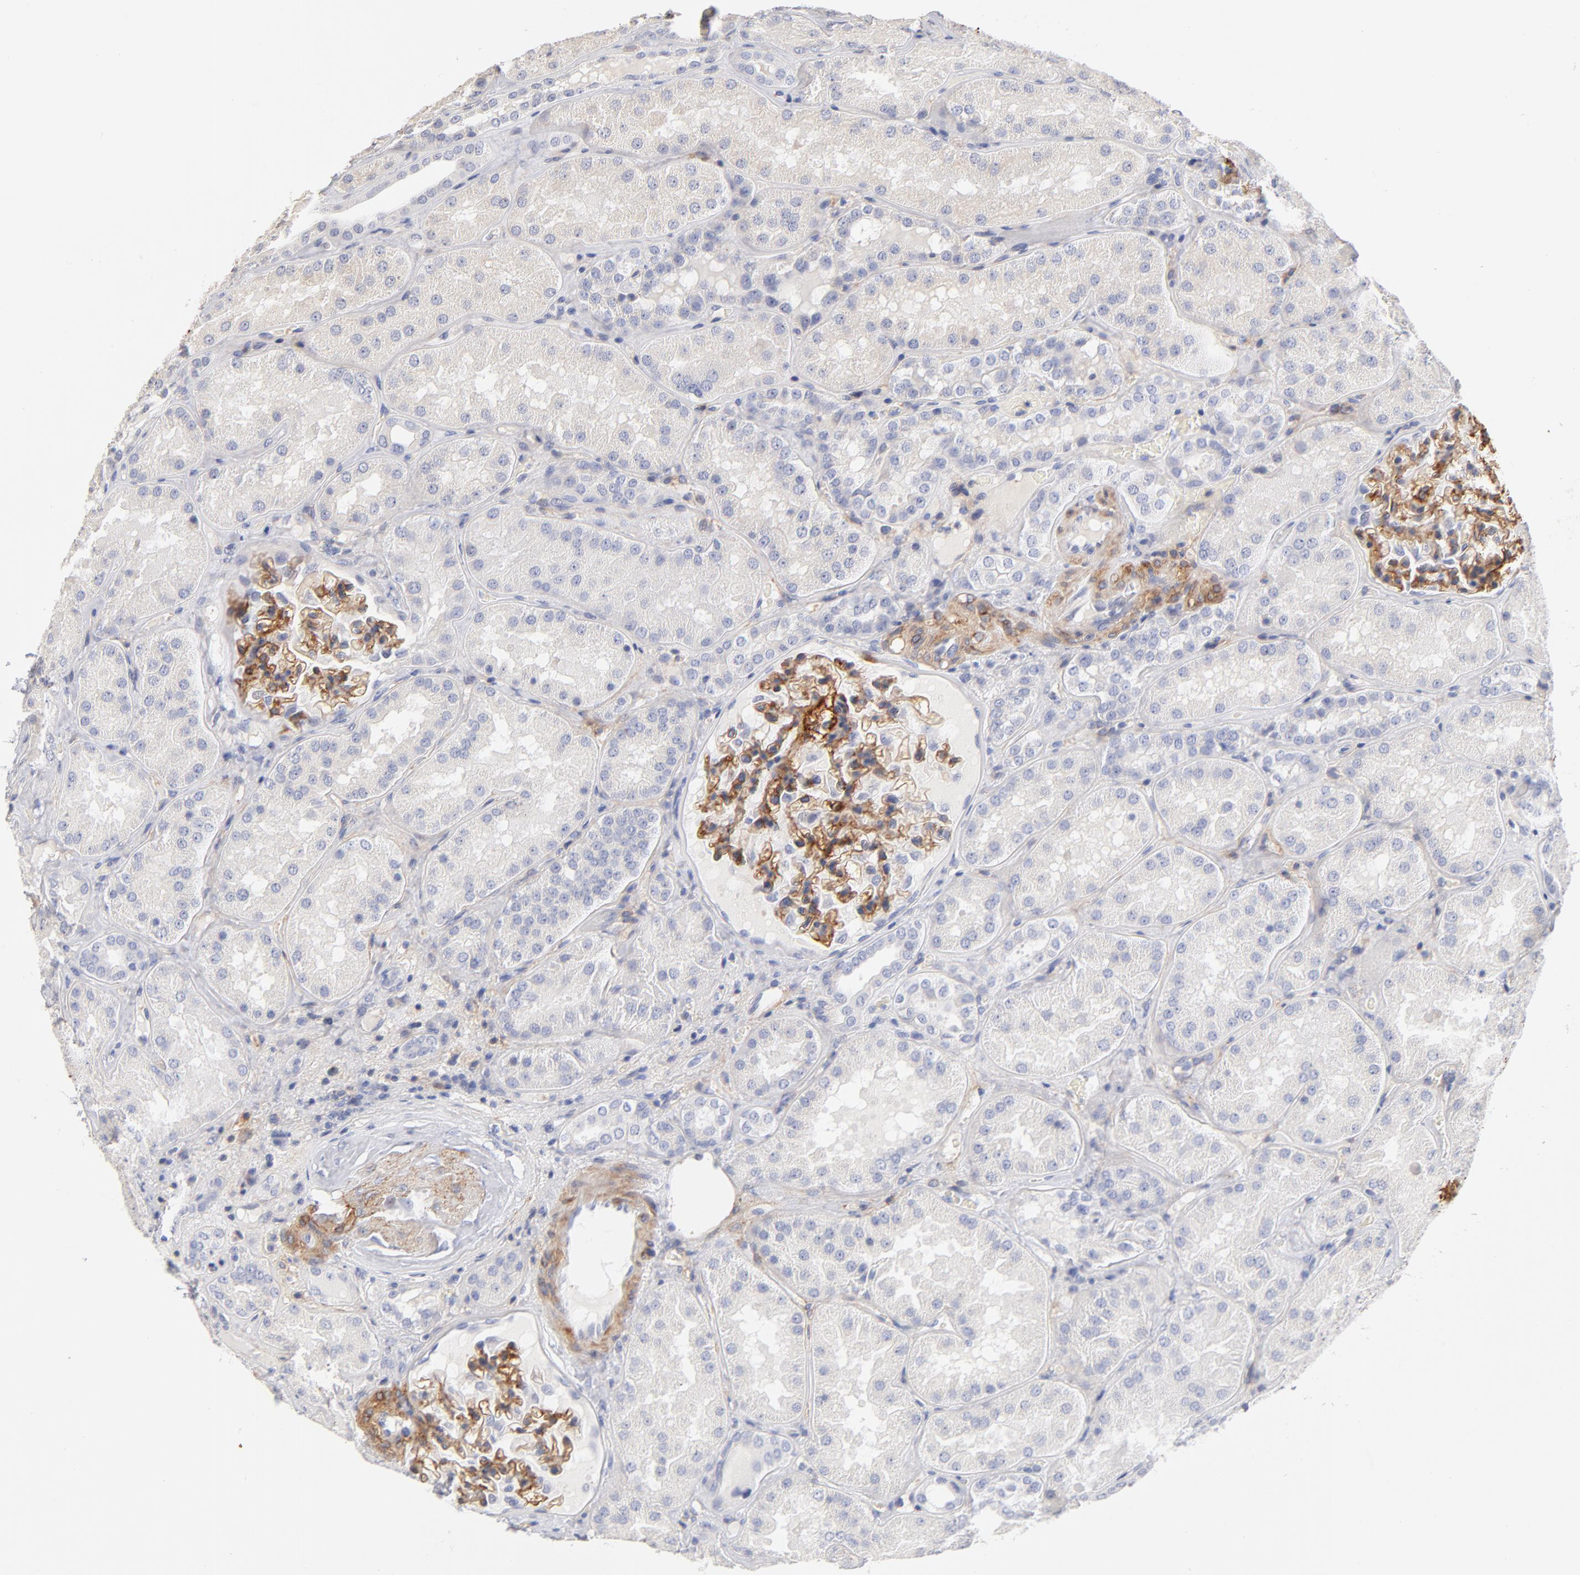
{"staining": {"intensity": "strong", "quantity": ">75%", "location": "cytoplasmic/membranous"}, "tissue": "kidney", "cell_type": "Cells in glomeruli", "image_type": "normal", "snomed": [{"axis": "morphology", "description": "Normal tissue, NOS"}, {"axis": "topography", "description": "Kidney"}], "caption": "Kidney stained with DAB IHC reveals high levels of strong cytoplasmic/membranous expression in about >75% of cells in glomeruli.", "gene": "ITGA8", "patient": {"sex": "female", "age": 56}}